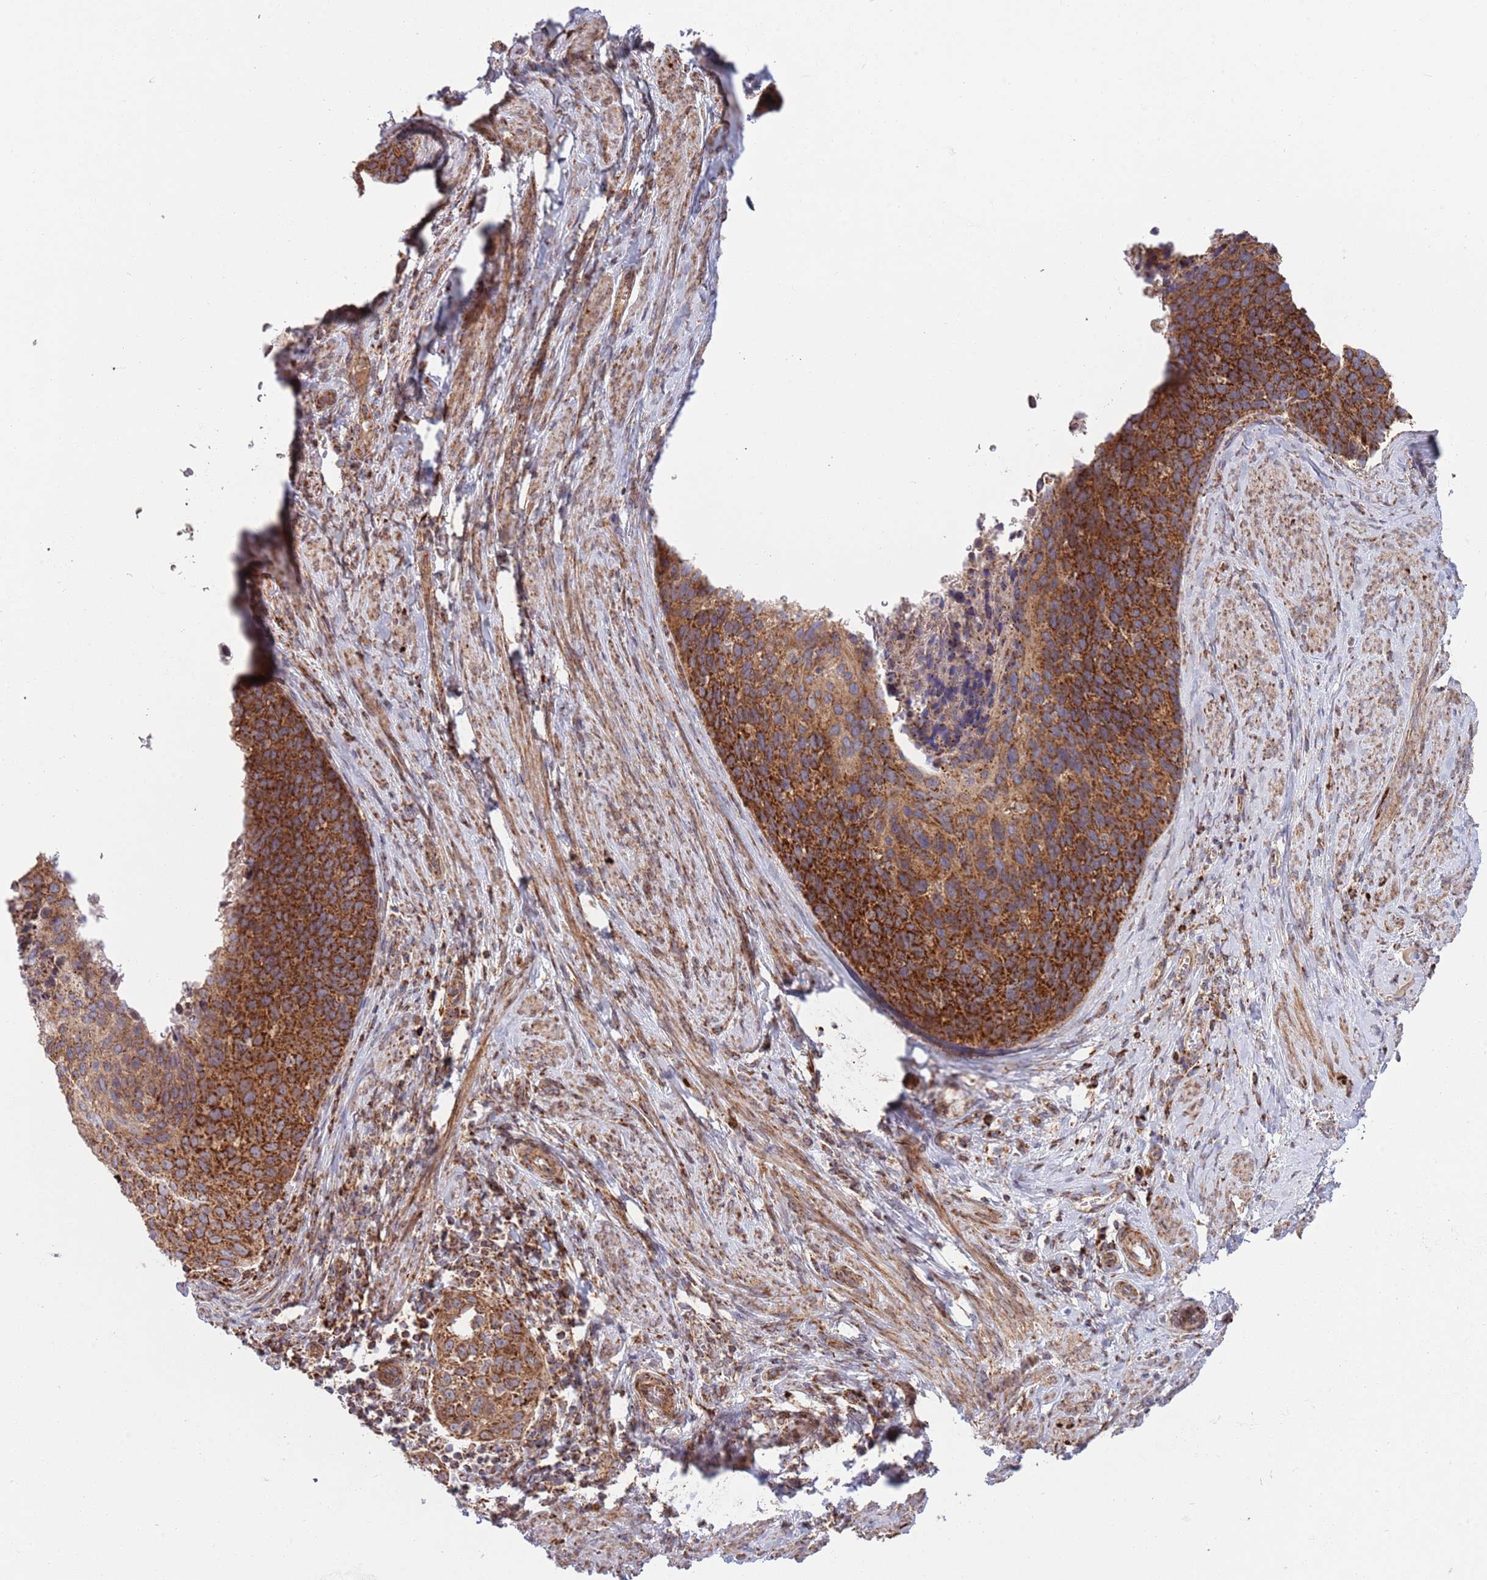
{"staining": {"intensity": "strong", "quantity": ">75%", "location": "cytoplasmic/membranous"}, "tissue": "cervical cancer", "cell_type": "Tumor cells", "image_type": "cancer", "snomed": [{"axis": "morphology", "description": "Squamous cell carcinoma, NOS"}, {"axis": "topography", "description": "Cervix"}], "caption": "Strong cytoplasmic/membranous protein expression is seen in about >75% of tumor cells in cervical cancer (squamous cell carcinoma).", "gene": "ATP5PD", "patient": {"sex": "female", "age": 80}}